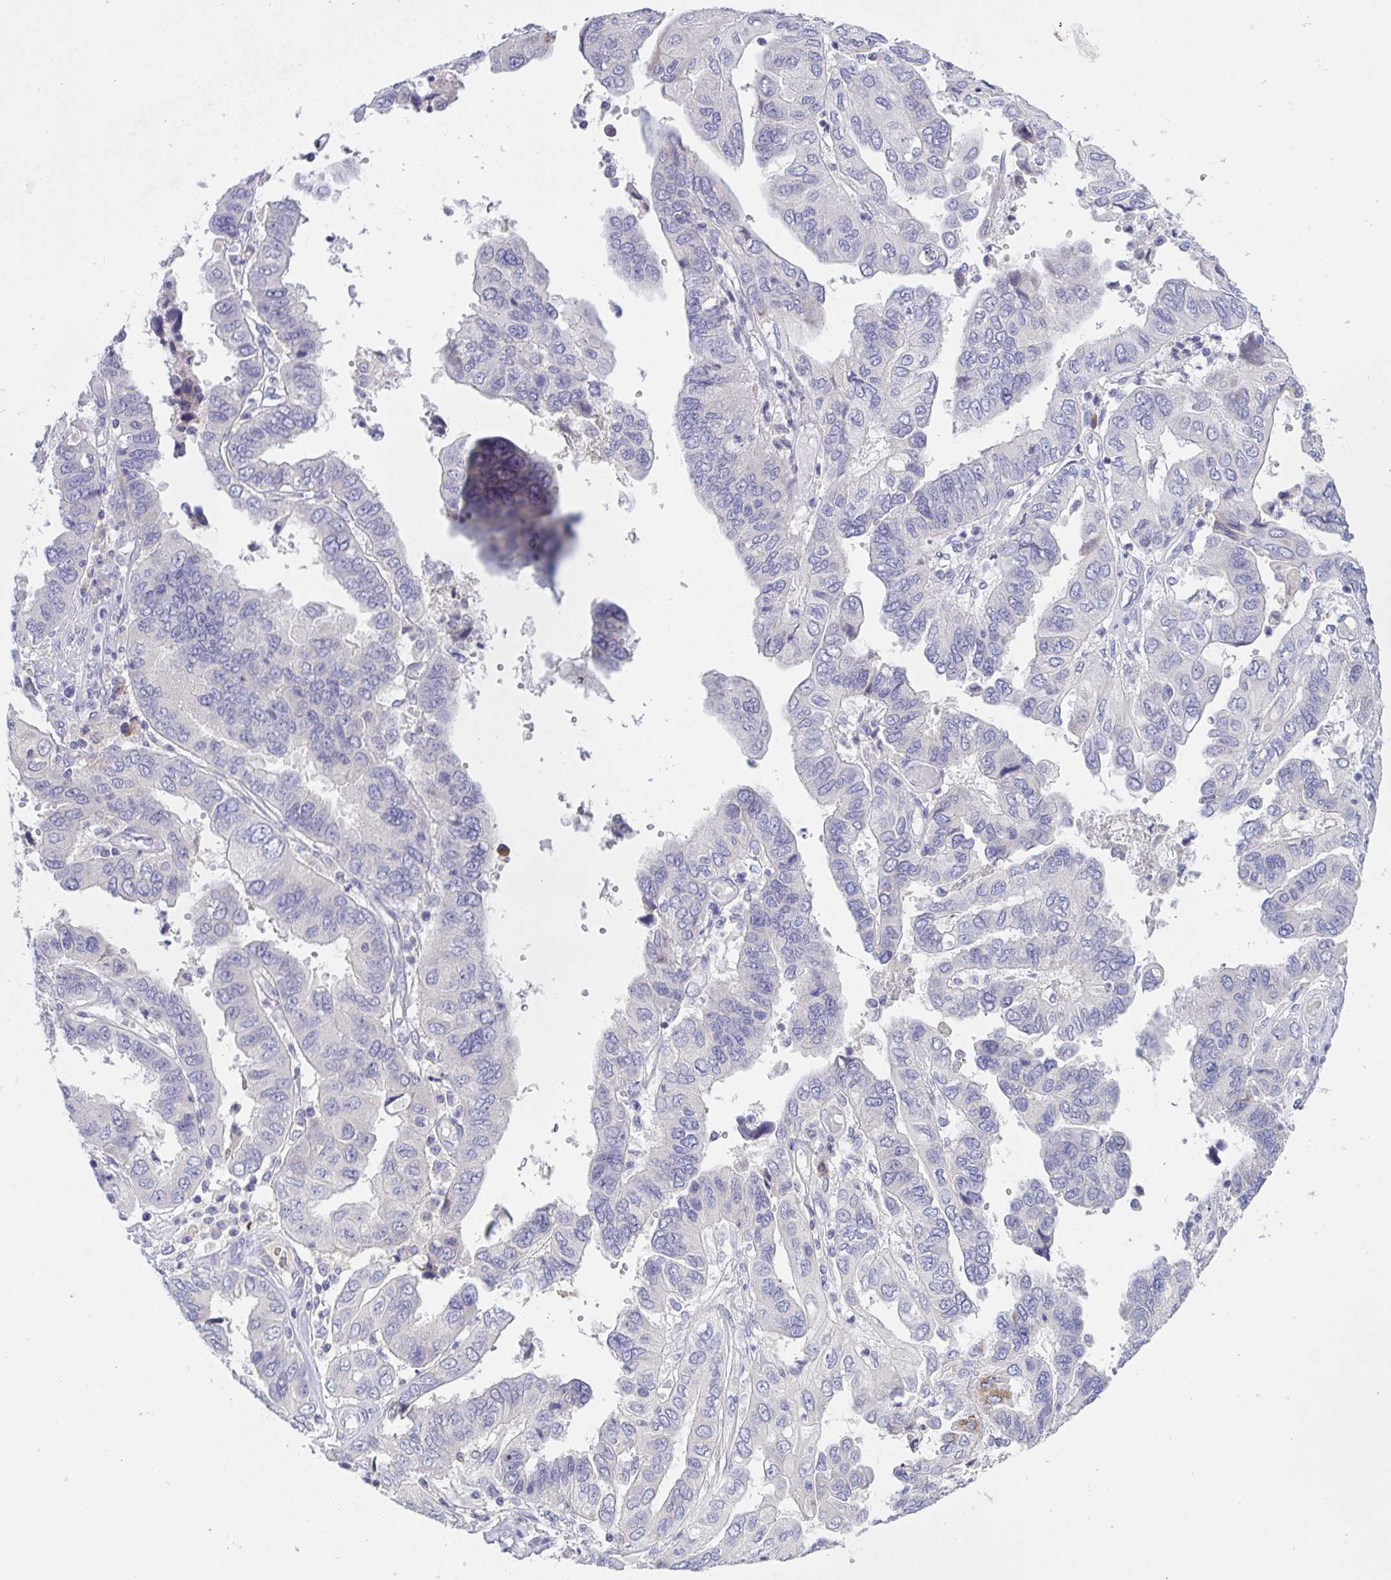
{"staining": {"intensity": "negative", "quantity": "none", "location": "none"}, "tissue": "ovarian cancer", "cell_type": "Tumor cells", "image_type": "cancer", "snomed": [{"axis": "morphology", "description": "Cystadenocarcinoma, serous, NOS"}, {"axis": "topography", "description": "Ovary"}], "caption": "Immunohistochemical staining of ovarian cancer displays no significant expression in tumor cells. (DAB (3,3'-diaminobenzidine) immunohistochemistry (IHC) visualized using brightfield microscopy, high magnification).", "gene": "TMEM41A", "patient": {"sex": "female", "age": 79}}